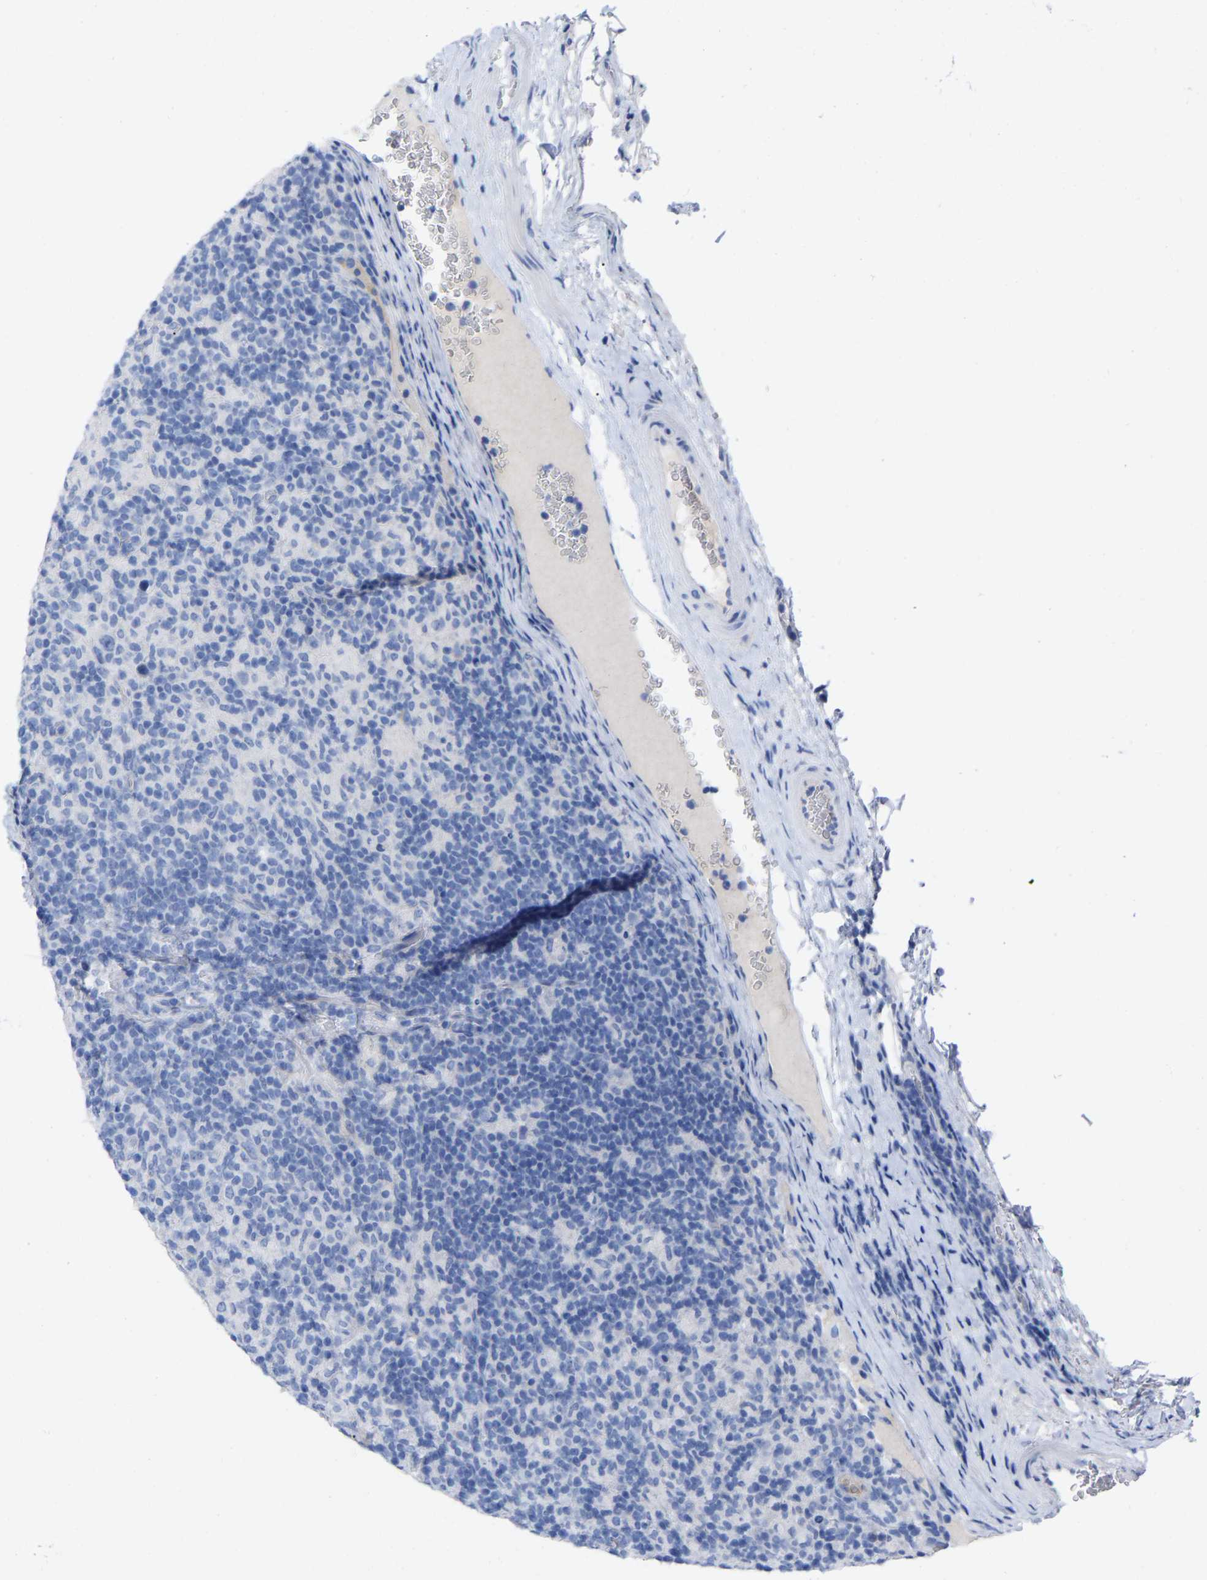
{"staining": {"intensity": "negative", "quantity": "none", "location": "none"}, "tissue": "lymphoma", "cell_type": "Tumor cells", "image_type": "cancer", "snomed": [{"axis": "morphology", "description": "Hodgkin's disease, NOS"}, {"axis": "topography", "description": "Lymph node"}], "caption": "This is a micrograph of immunohistochemistry staining of lymphoma, which shows no positivity in tumor cells. The staining was performed using DAB (3,3'-diaminobenzidine) to visualize the protein expression in brown, while the nuclei were stained in blue with hematoxylin (Magnification: 20x).", "gene": "HAPLN1", "patient": {"sex": "male", "age": 70}}